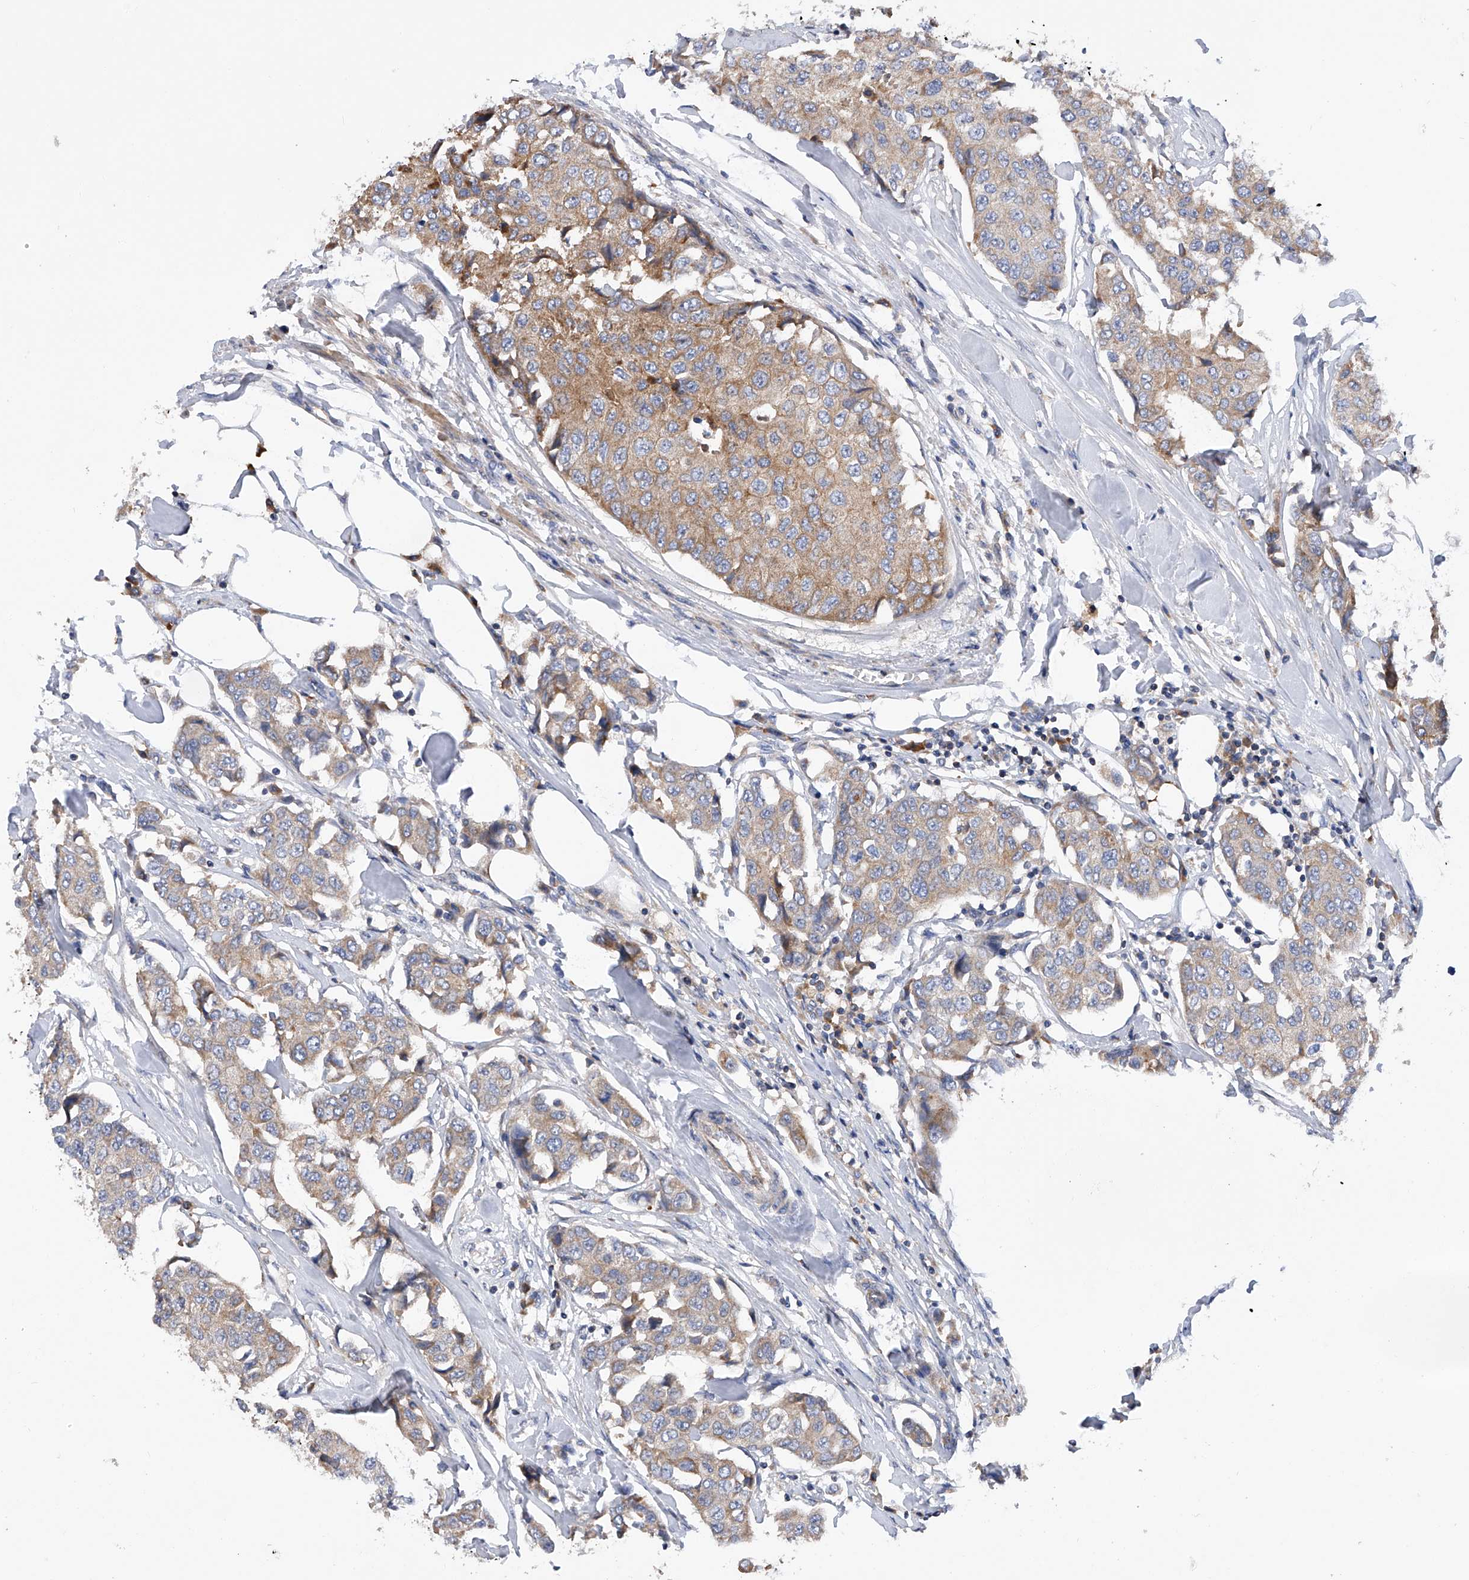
{"staining": {"intensity": "weak", "quantity": ">75%", "location": "cytoplasmic/membranous"}, "tissue": "breast cancer", "cell_type": "Tumor cells", "image_type": "cancer", "snomed": [{"axis": "morphology", "description": "Duct carcinoma"}, {"axis": "topography", "description": "Breast"}], "caption": "Protein positivity by immunohistochemistry demonstrates weak cytoplasmic/membranous expression in about >75% of tumor cells in breast cancer.", "gene": "MLYCD", "patient": {"sex": "female", "age": 80}}